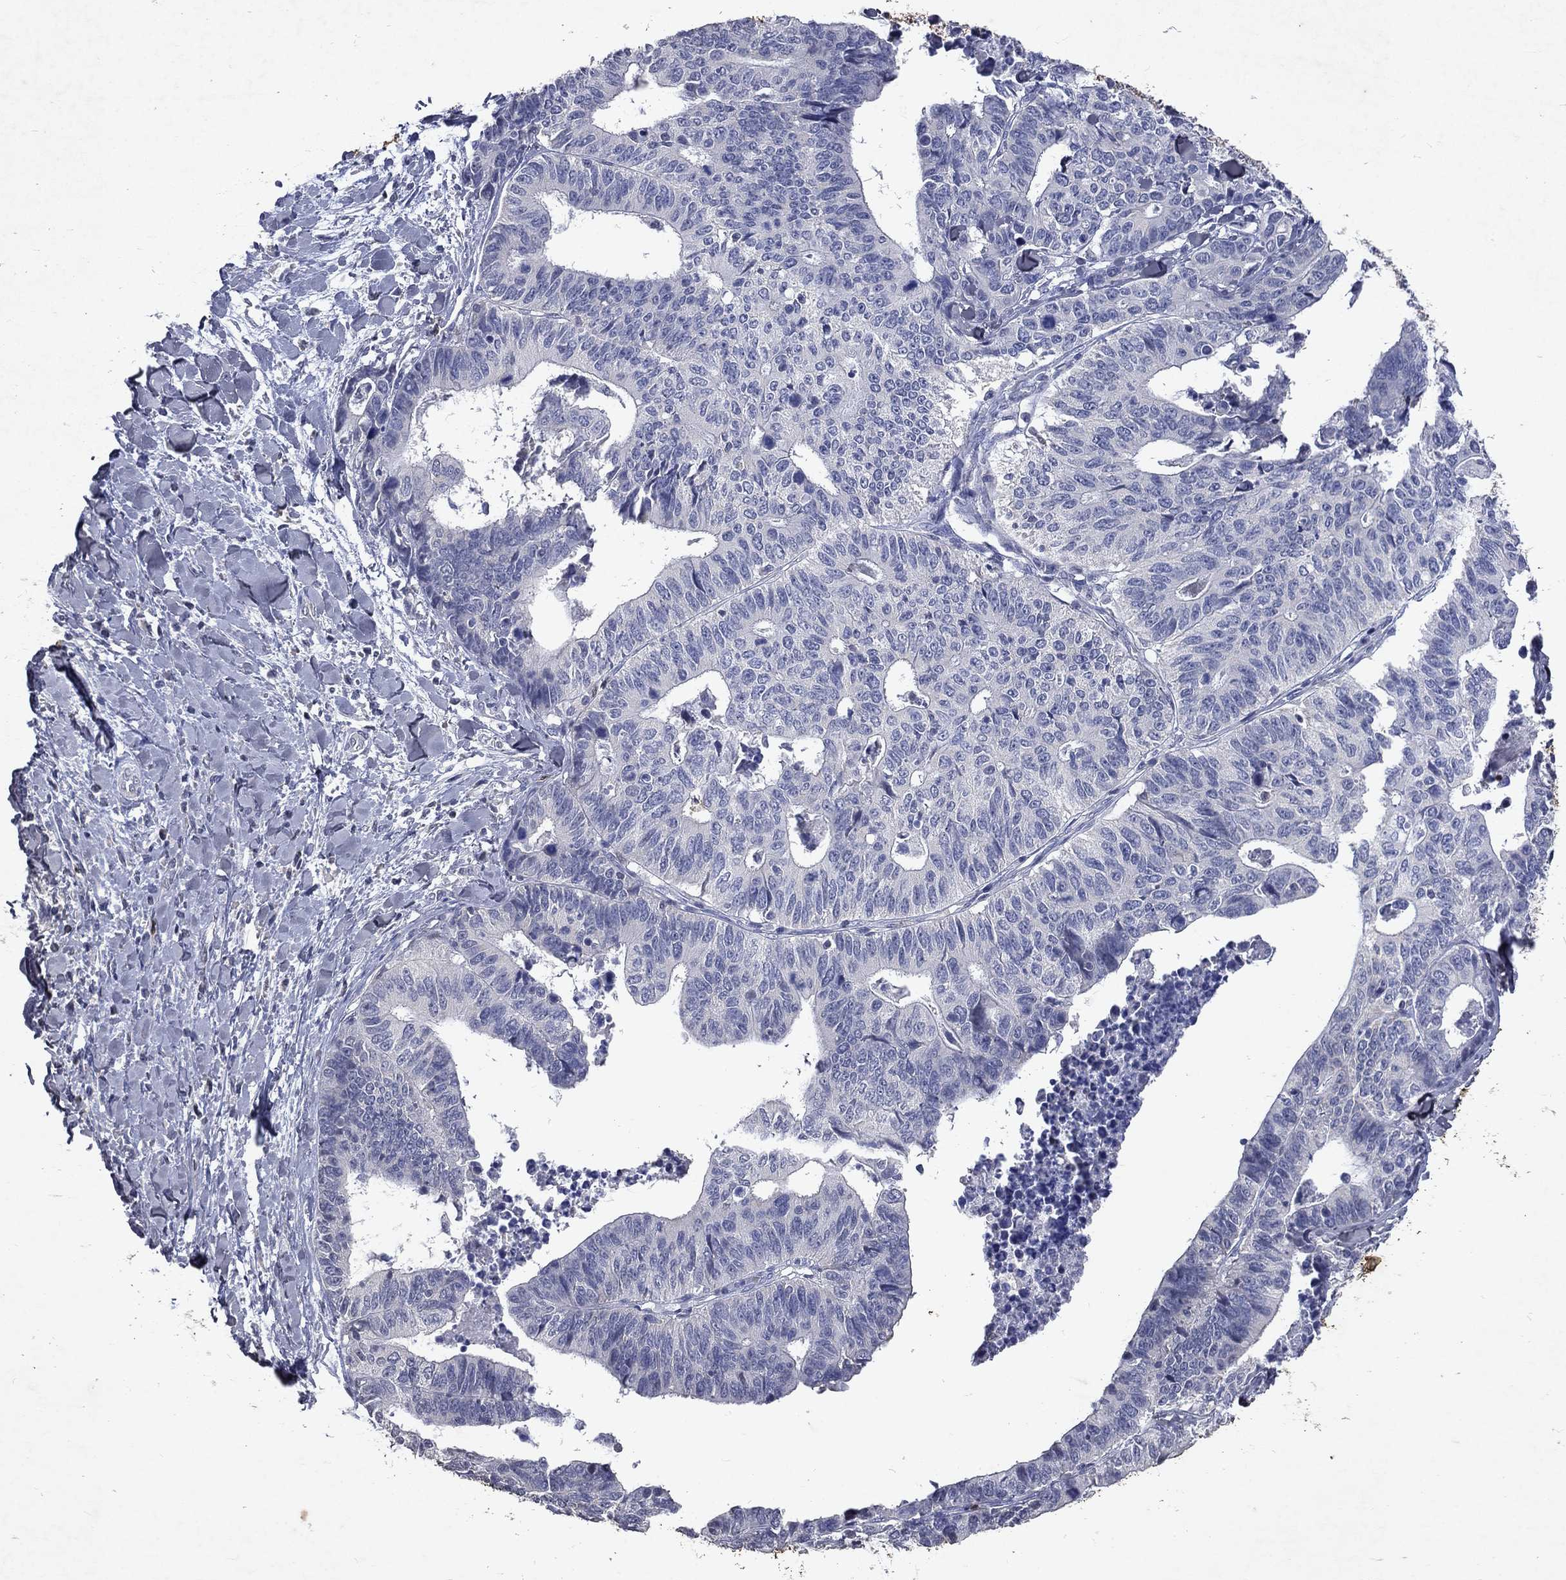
{"staining": {"intensity": "negative", "quantity": "none", "location": "none"}, "tissue": "stomach cancer", "cell_type": "Tumor cells", "image_type": "cancer", "snomed": [{"axis": "morphology", "description": "Adenocarcinoma, NOS"}, {"axis": "topography", "description": "Stomach, upper"}], "caption": "Photomicrograph shows no significant protein positivity in tumor cells of adenocarcinoma (stomach).", "gene": "SLC34A2", "patient": {"sex": "female", "age": 67}}